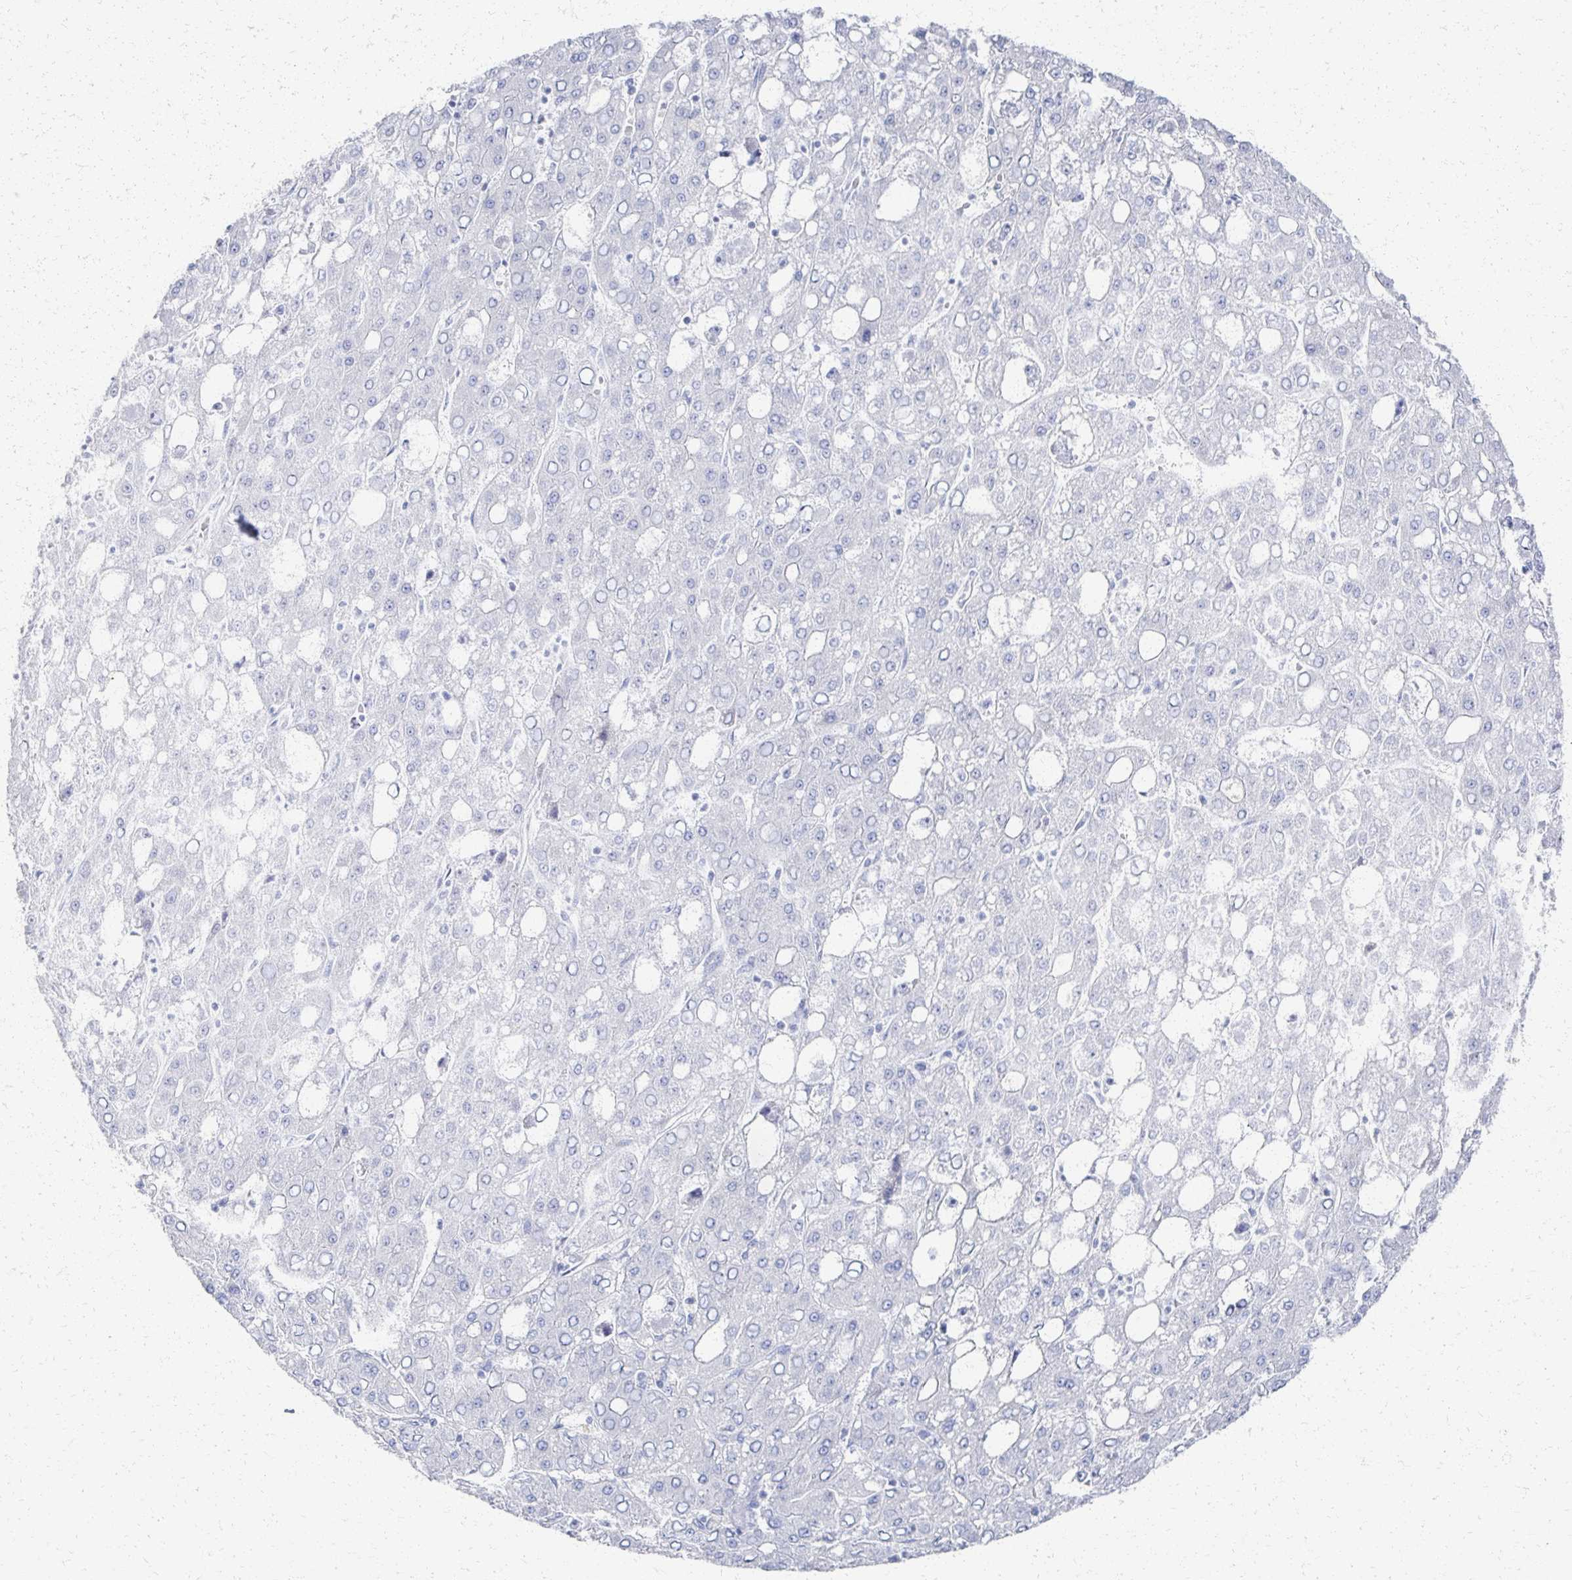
{"staining": {"intensity": "negative", "quantity": "none", "location": "none"}, "tissue": "liver cancer", "cell_type": "Tumor cells", "image_type": "cancer", "snomed": [{"axis": "morphology", "description": "Carcinoma, Hepatocellular, NOS"}, {"axis": "topography", "description": "Liver"}], "caption": "A micrograph of human liver cancer (hepatocellular carcinoma) is negative for staining in tumor cells.", "gene": "PRR20A", "patient": {"sex": "male", "age": 65}}